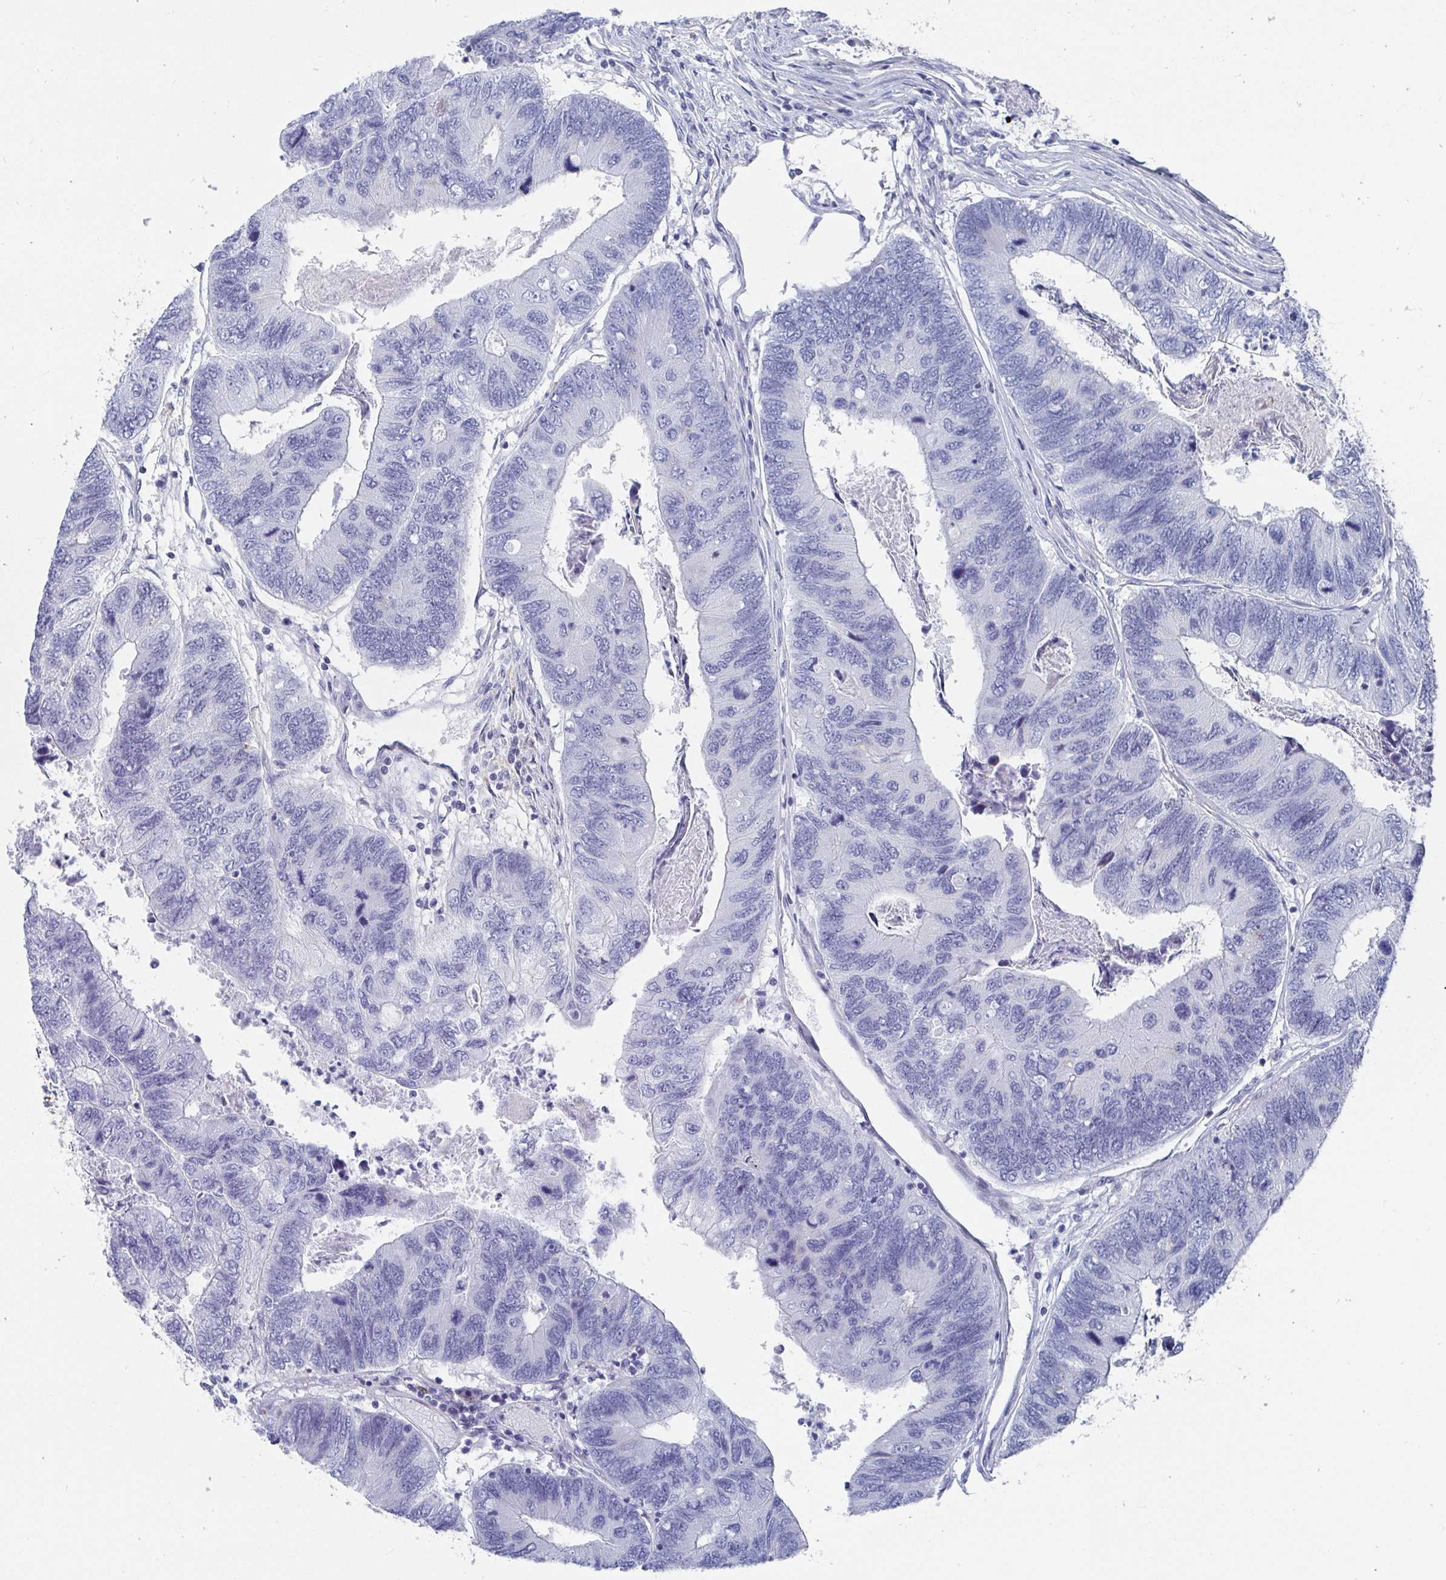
{"staining": {"intensity": "negative", "quantity": "none", "location": "none"}, "tissue": "colorectal cancer", "cell_type": "Tumor cells", "image_type": "cancer", "snomed": [{"axis": "morphology", "description": "Adenocarcinoma, NOS"}, {"axis": "topography", "description": "Colon"}], "caption": "Tumor cells are negative for brown protein staining in colorectal cancer (adenocarcinoma).", "gene": "ZFP82", "patient": {"sex": "female", "age": 67}}